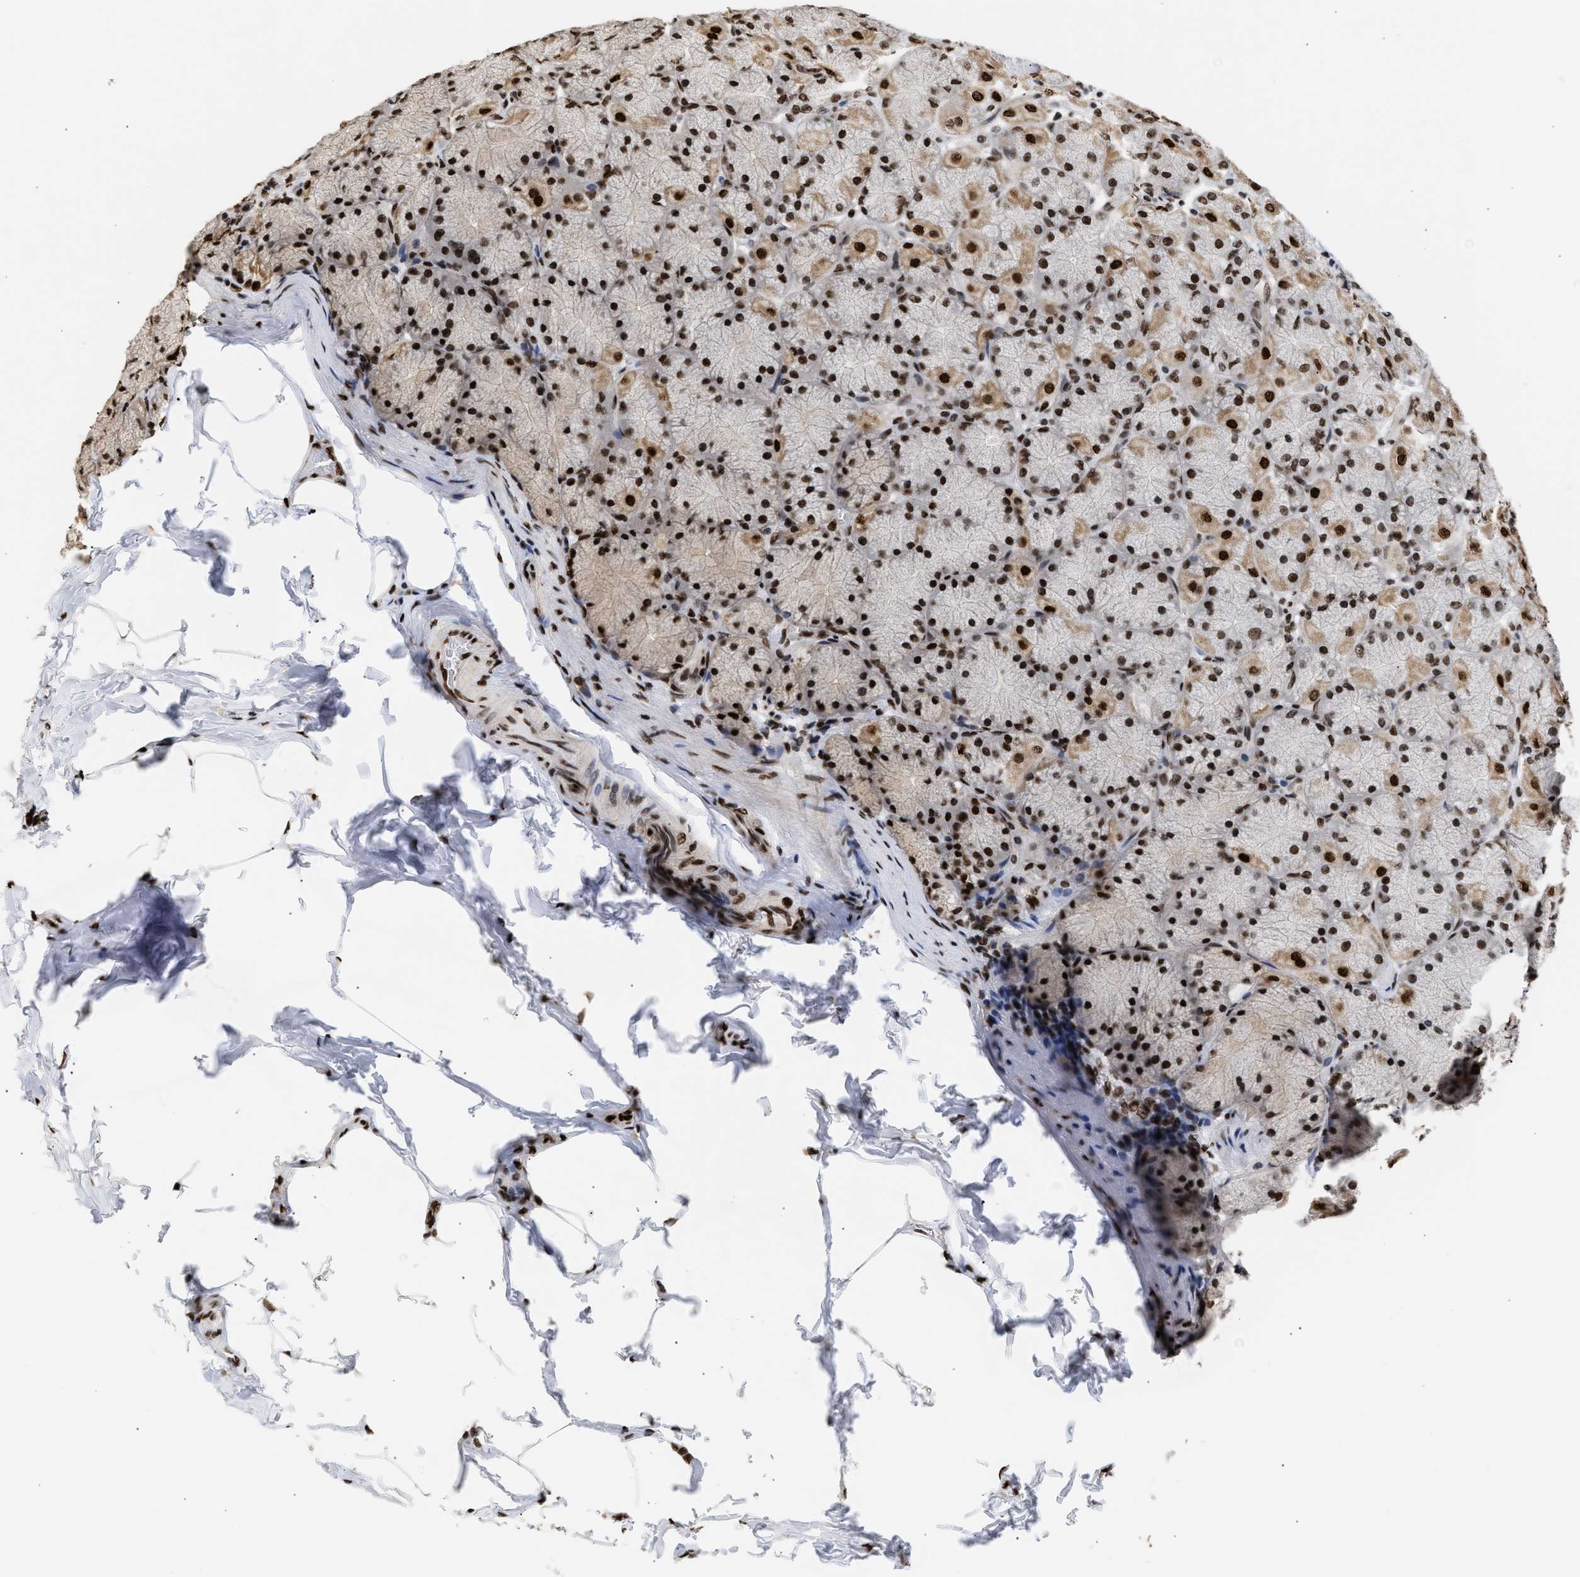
{"staining": {"intensity": "strong", "quantity": ">75%", "location": "cytoplasmic/membranous,nuclear"}, "tissue": "stomach", "cell_type": "Glandular cells", "image_type": "normal", "snomed": [{"axis": "morphology", "description": "Normal tissue, NOS"}, {"axis": "topography", "description": "Stomach, upper"}], "caption": "Protein expression analysis of unremarkable human stomach reveals strong cytoplasmic/membranous,nuclear expression in approximately >75% of glandular cells. (DAB IHC, brown staining for protein, blue staining for nuclei).", "gene": "PSIP1", "patient": {"sex": "female", "age": 56}}